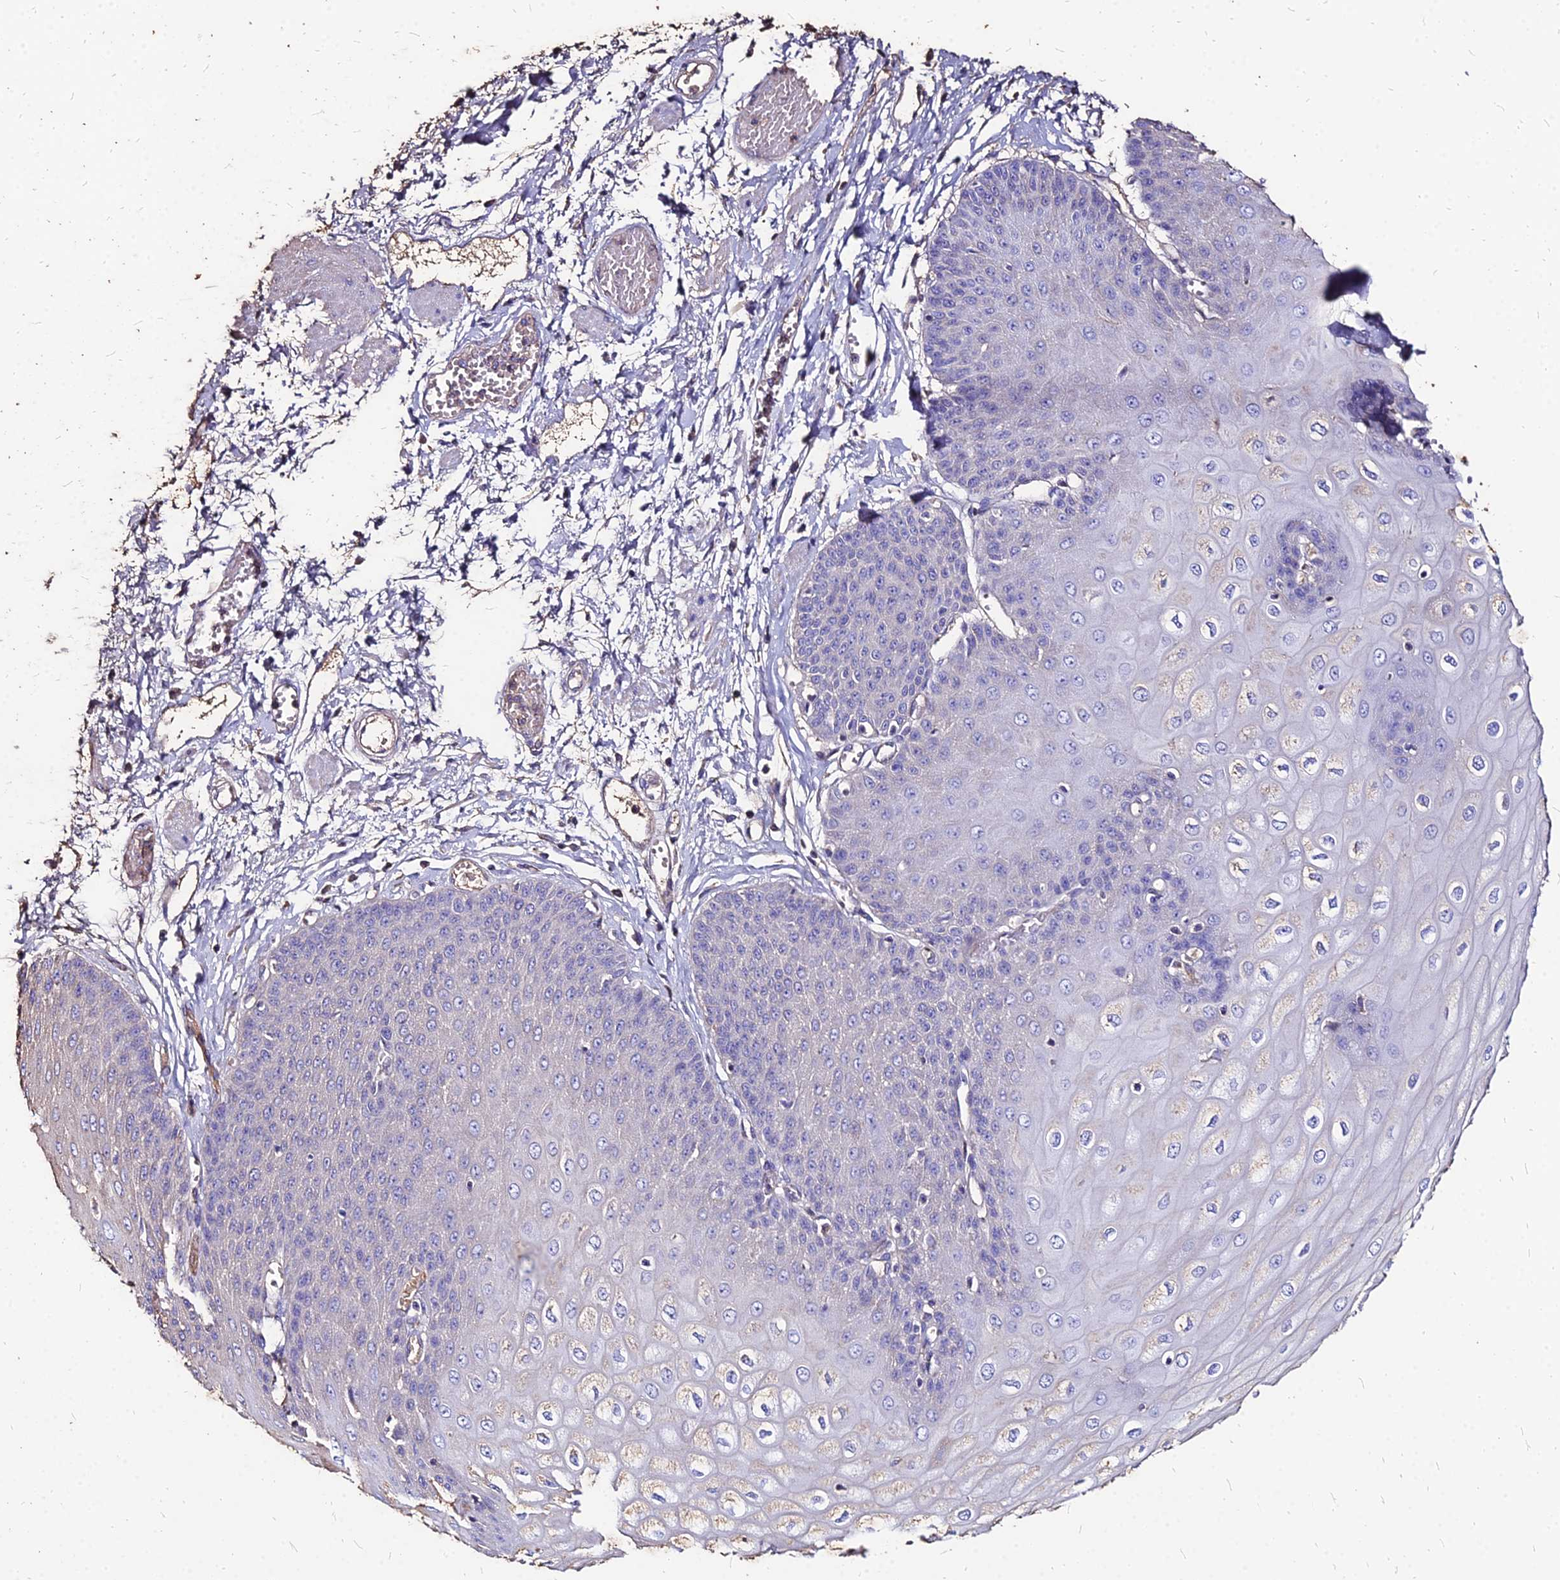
{"staining": {"intensity": "negative", "quantity": "none", "location": "none"}, "tissue": "esophagus", "cell_type": "Squamous epithelial cells", "image_type": "normal", "snomed": [{"axis": "morphology", "description": "Normal tissue, NOS"}, {"axis": "topography", "description": "Esophagus"}], "caption": "The photomicrograph demonstrates no significant expression in squamous epithelial cells of esophagus. (Stains: DAB immunohistochemistry with hematoxylin counter stain, Microscopy: brightfield microscopy at high magnification).", "gene": "NME5", "patient": {"sex": "male", "age": 60}}